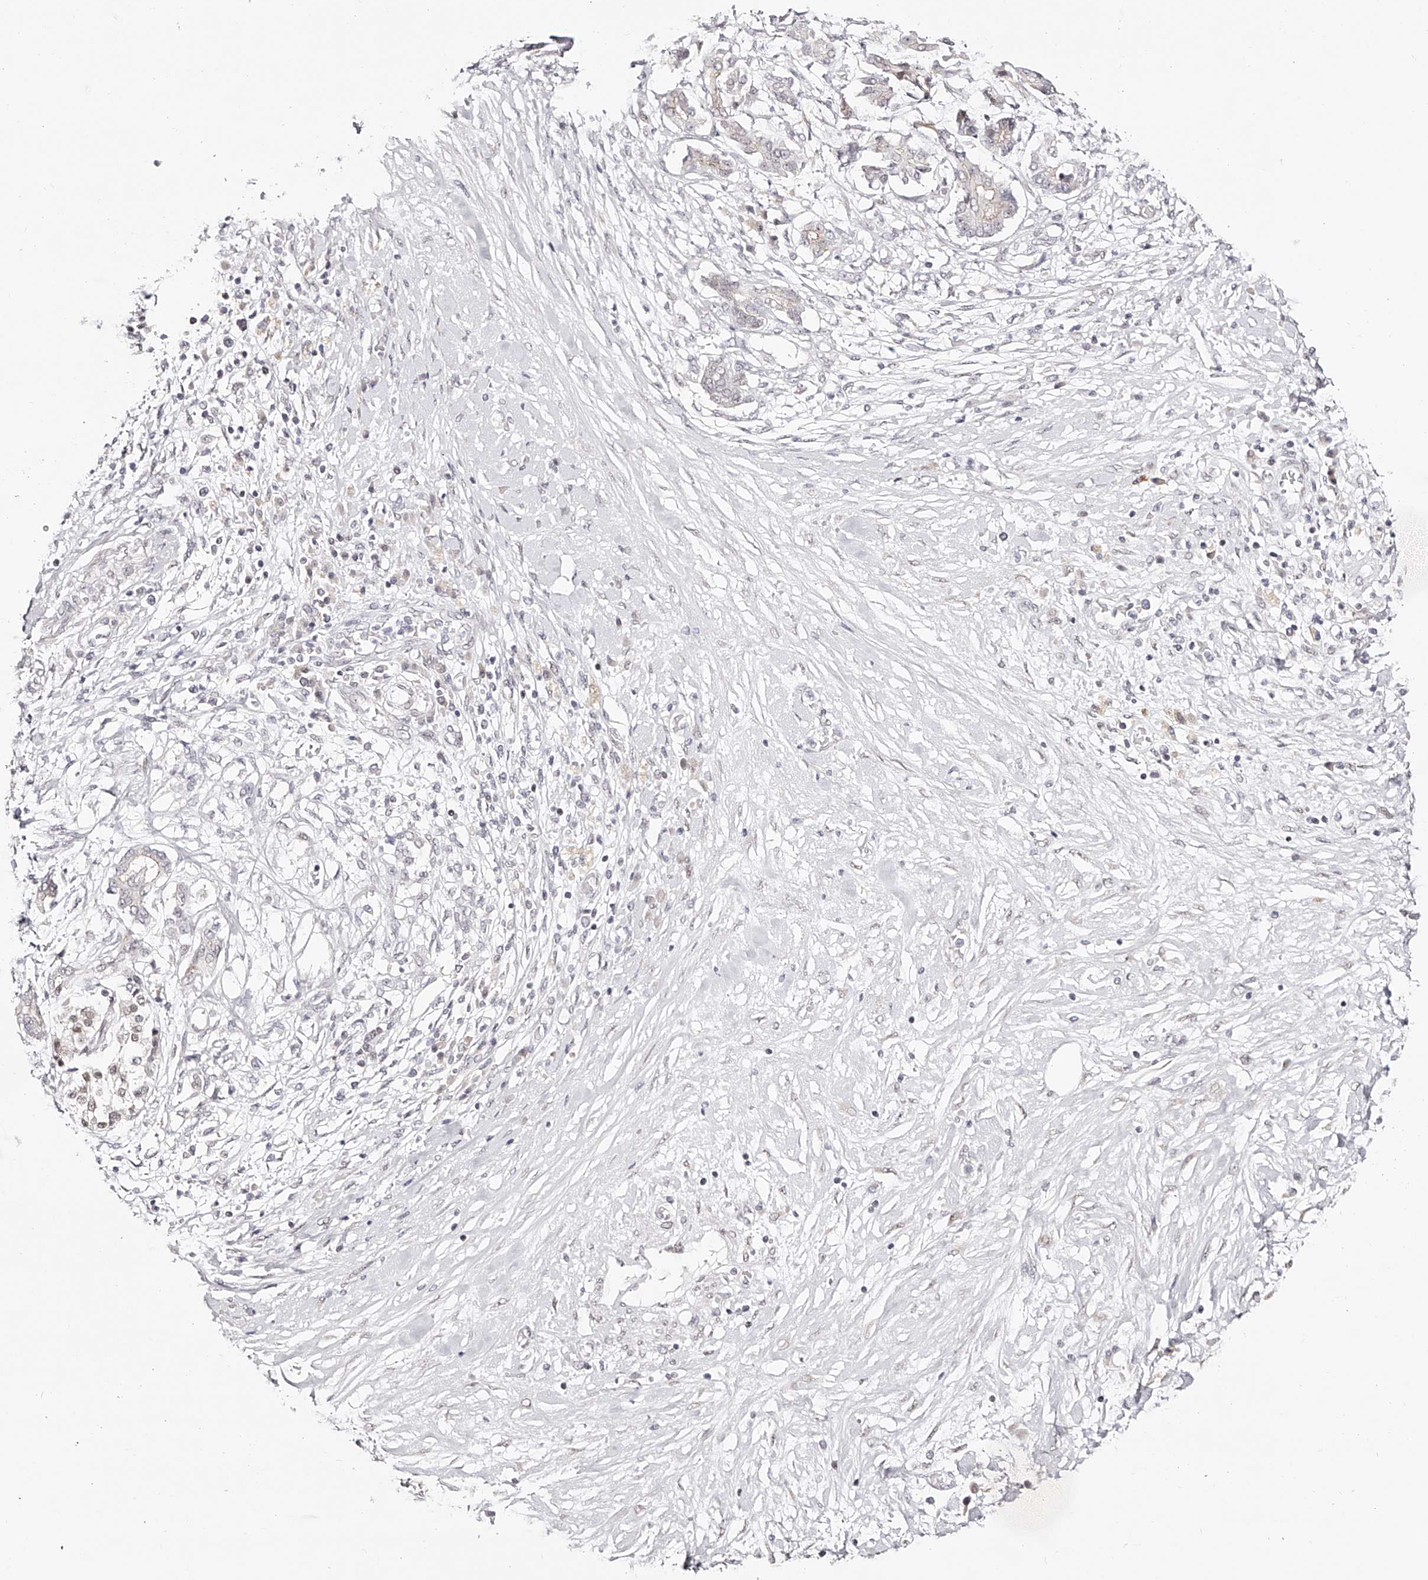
{"staining": {"intensity": "negative", "quantity": "none", "location": "none"}, "tissue": "pancreatic cancer", "cell_type": "Tumor cells", "image_type": "cancer", "snomed": [{"axis": "morphology", "description": "Inflammation, NOS"}, {"axis": "morphology", "description": "Adenocarcinoma, NOS"}, {"axis": "topography", "description": "Pancreas"}], "caption": "This is an IHC image of pancreatic cancer (adenocarcinoma). There is no positivity in tumor cells.", "gene": "USF3", "patient": {"sex": "female", "age": 56}}